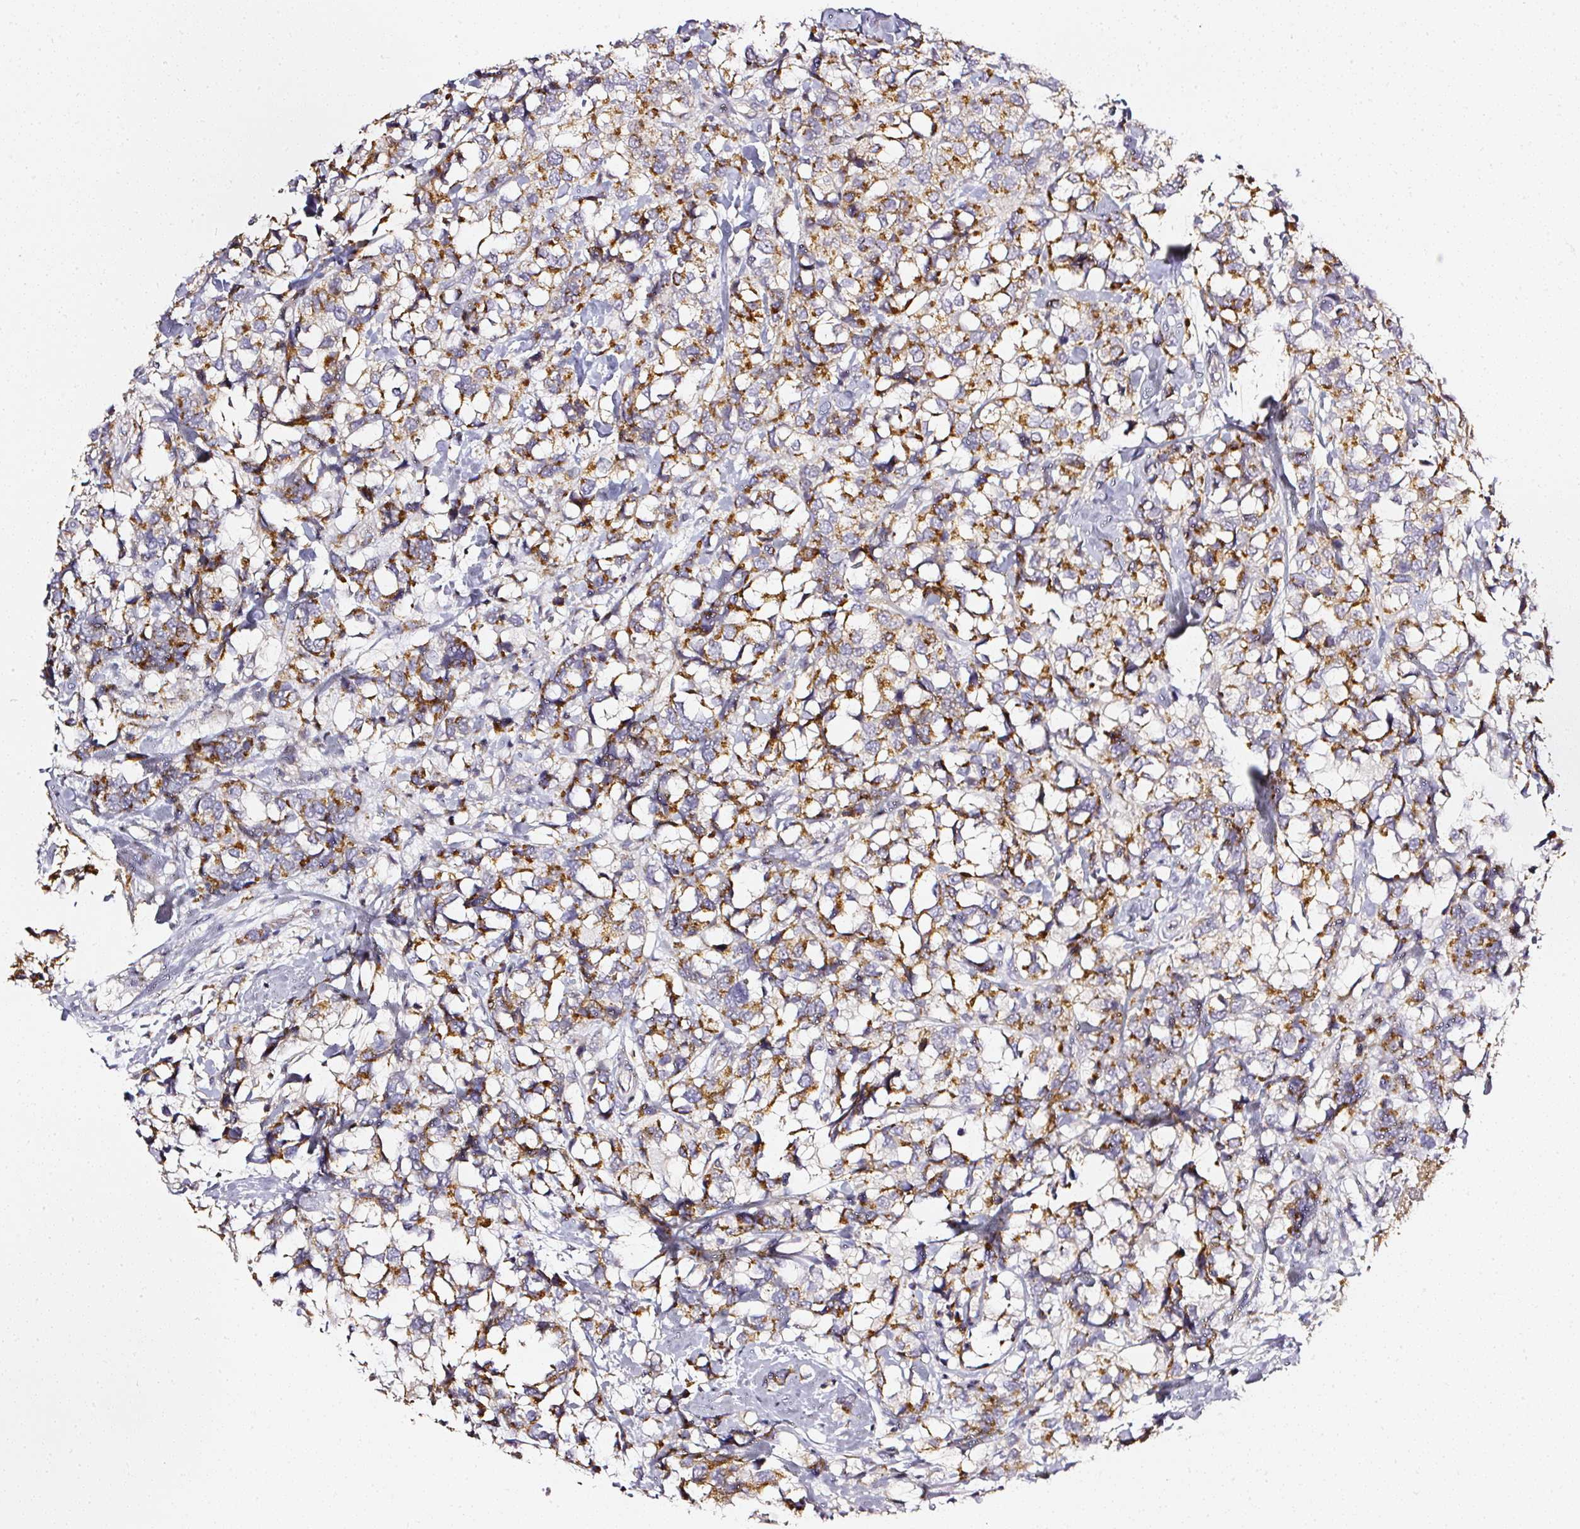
{"staining": {"intensity": "moderate", "quantity": ">75%", "location": "cytoplasmic/membranous"}, "tissue": "breast cancer", "cell_type": "Tumor cells", "image_type": "cancer", "snomed": [{"axis": "morphology", "description": "Lobular carcinoma"}, {"axis": "topography", "description": "Breast"}], "caption": "Immunohistochemical staining of human breast lobular carcinoma displays medium levels of moderate cytoplasmic/membranous protein positivity in approximately >75% of tumor cells. The protein is shown in brown color, while the nuclei are stained blue.", "gene": "NTRK1", "patient": {"sex": "female", "age": 59}}